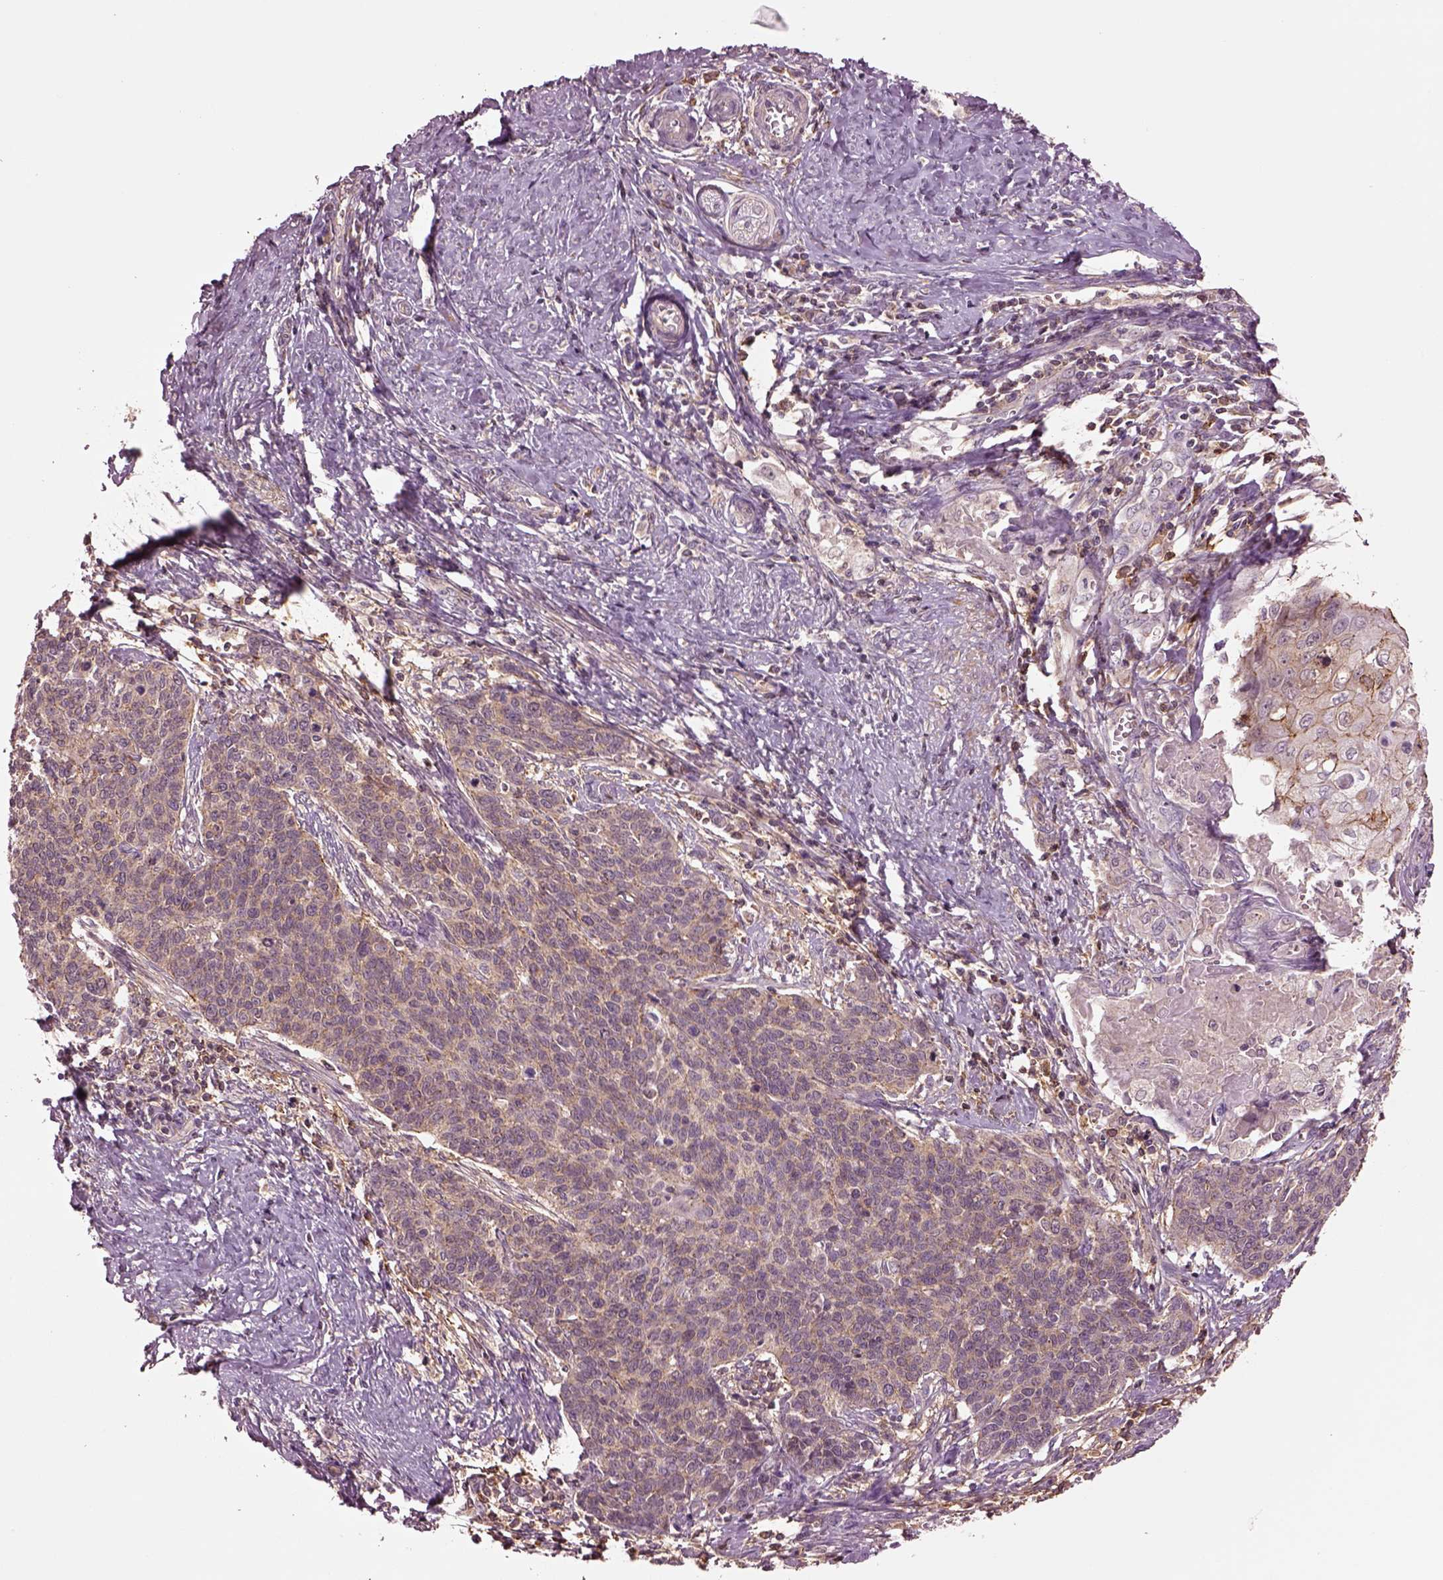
{"staining": {"intensity": "weak", "quantity": ">75%", "location": "cytoplasmic/membranous"}, "tissue": "cervical cancer", "cell_type": "Tumor cells", "image_type": "cancer", "snomed": [{"axis": "morphology", "description": "Squamous cell carcinoma, NOS"}, {"axis": "topography", "description": "Cervix"}], "caption": "Immunohistochemical staining of human squamous cell carcinoma (cervical) reveals weak cytoplasmic/membranous protein expression in about >75% of tumor cells.", "gene": "MTHFS", "patient": {"sex": "female", "age": 39}}